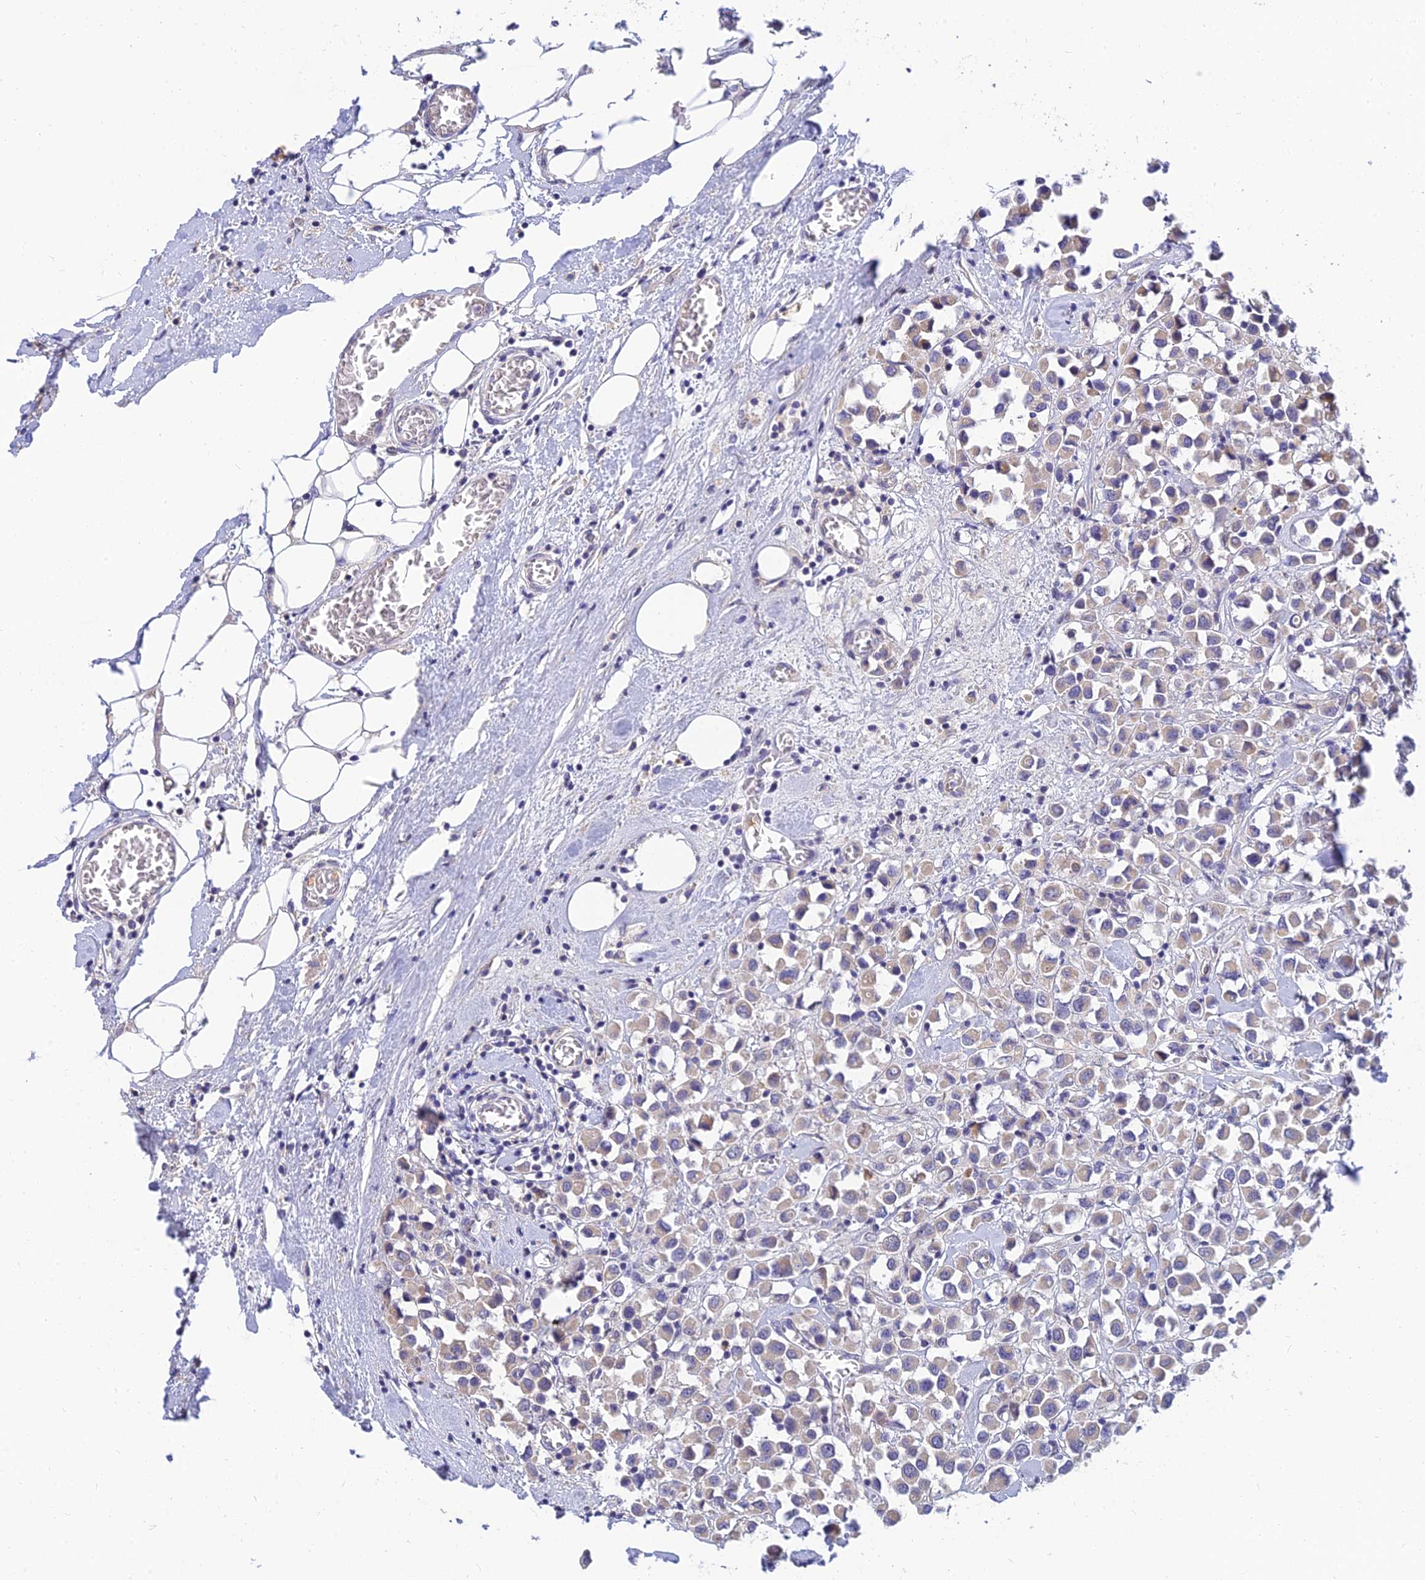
{"staining": {"intensity": "weak", "quantity": "25%-75%", "location": "cytoplasmic/membranous"}, "tissue": "breast cancer", "cell_type": "Tumor cells", "image_type": "cancer", "snomed": [{"axis": "morphology", "description": "Duct carcinoma"}, {"axis": "topography", "description": "Breast"}], "caption": "Breast cancer (infiltrating ductal carcinoma) stained with DAB immunohistochemistry displays low levels of weak cytoplasmic/membranous staining in approximately 25%-75% of tumor cells. (Brightfield microscopy of DAB IHC at high magnification).", "gene": "ANKS4B", "patient": {"sex": "female", "age": 61}}